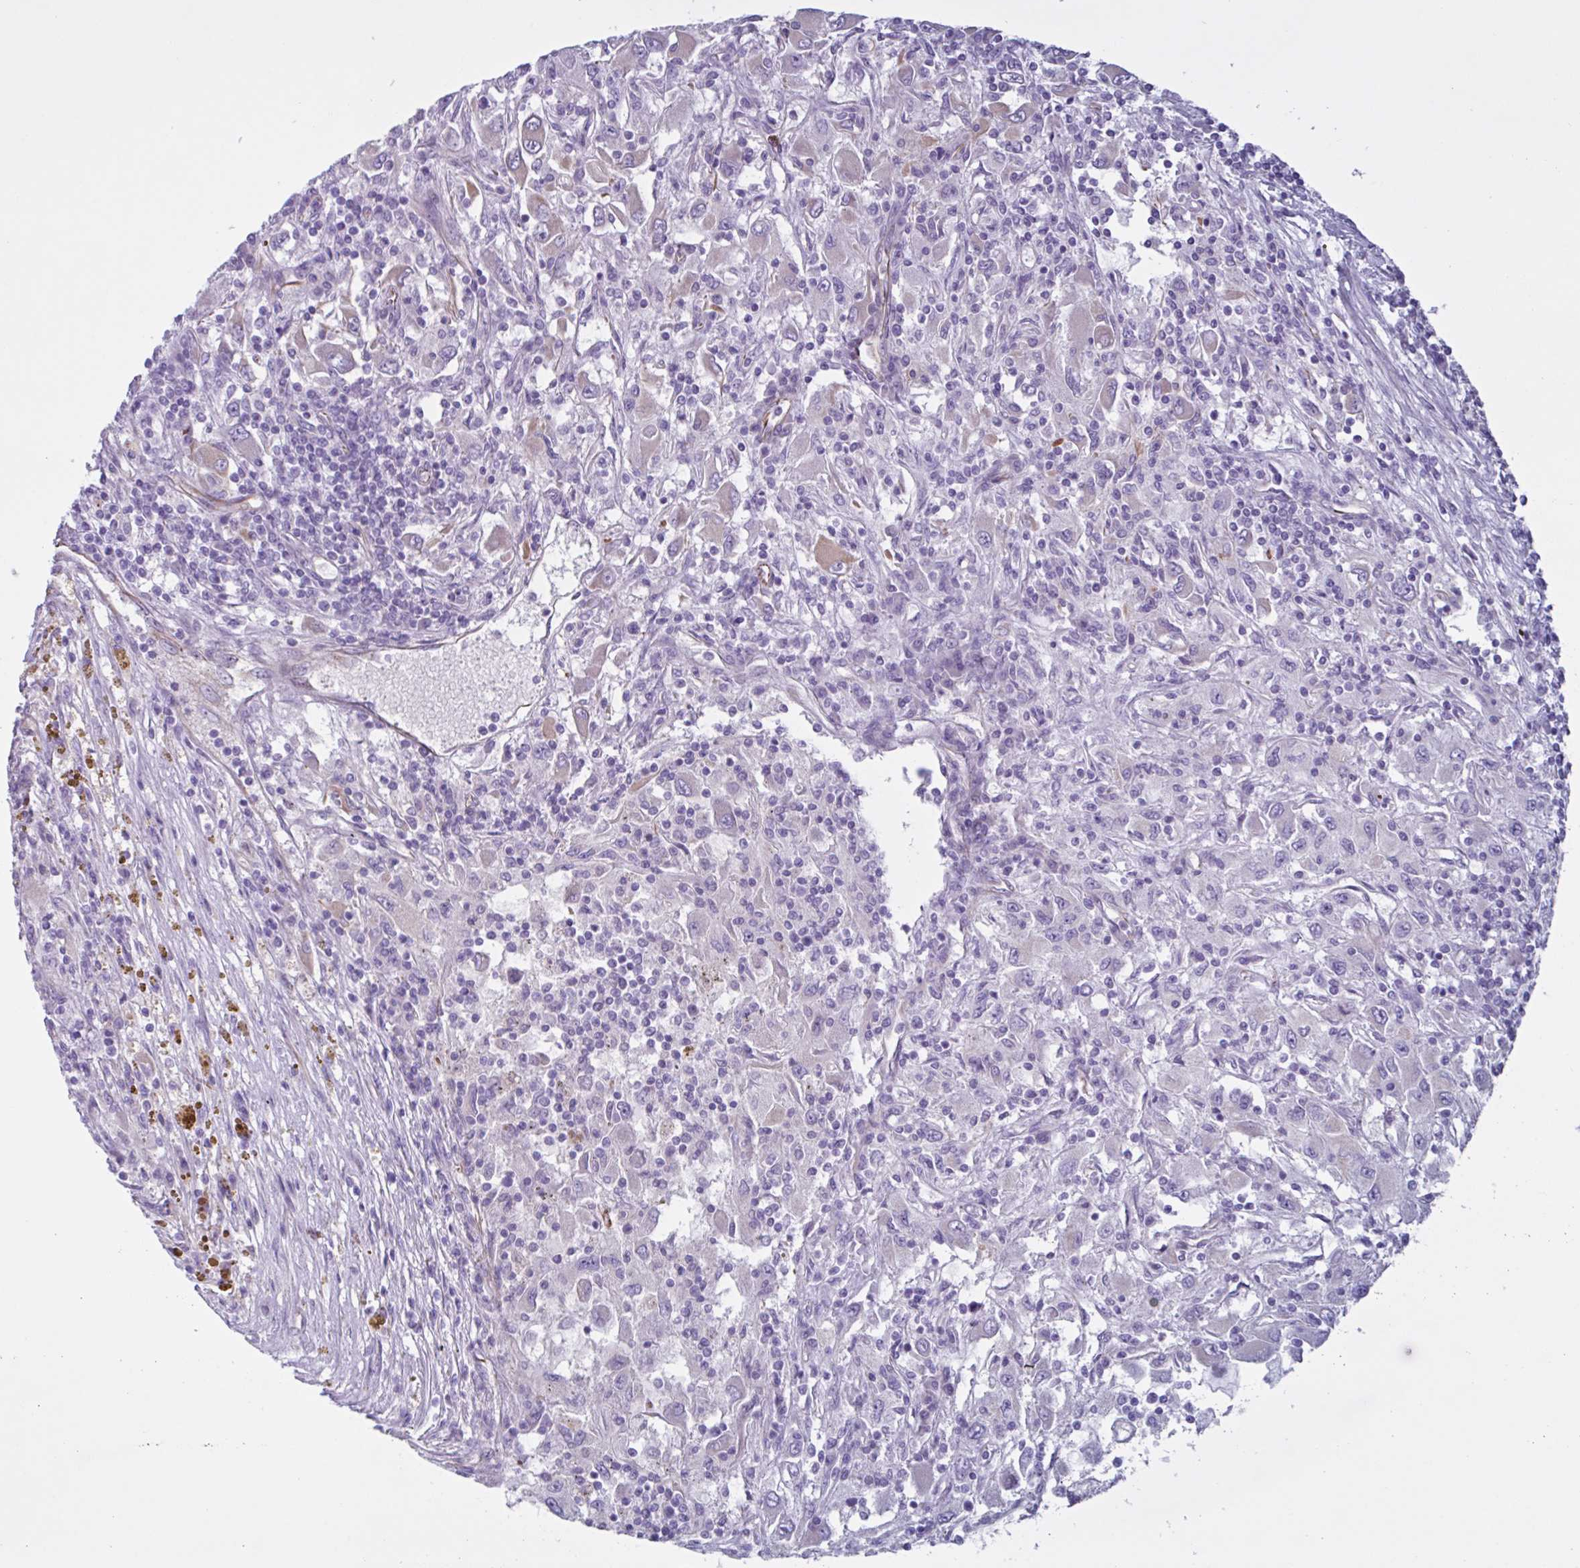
{"staining": {"intensity": "negative", "quantity": "none", "location": "none"}, "tissue": "renal cancer", "cell_type": "Tumor cells", "image_type": "cancer", "snomed": [{"axis": "morphology", "description": "Adenocarcinoma, NOS"}, {"axis": "topography", "description": "Kidney"}], "caption": "Tumor cells show no significant protein positivity in renal cancer.", "gene": "TMEM86B", "patient": {"sex": "female", "age": 67}}